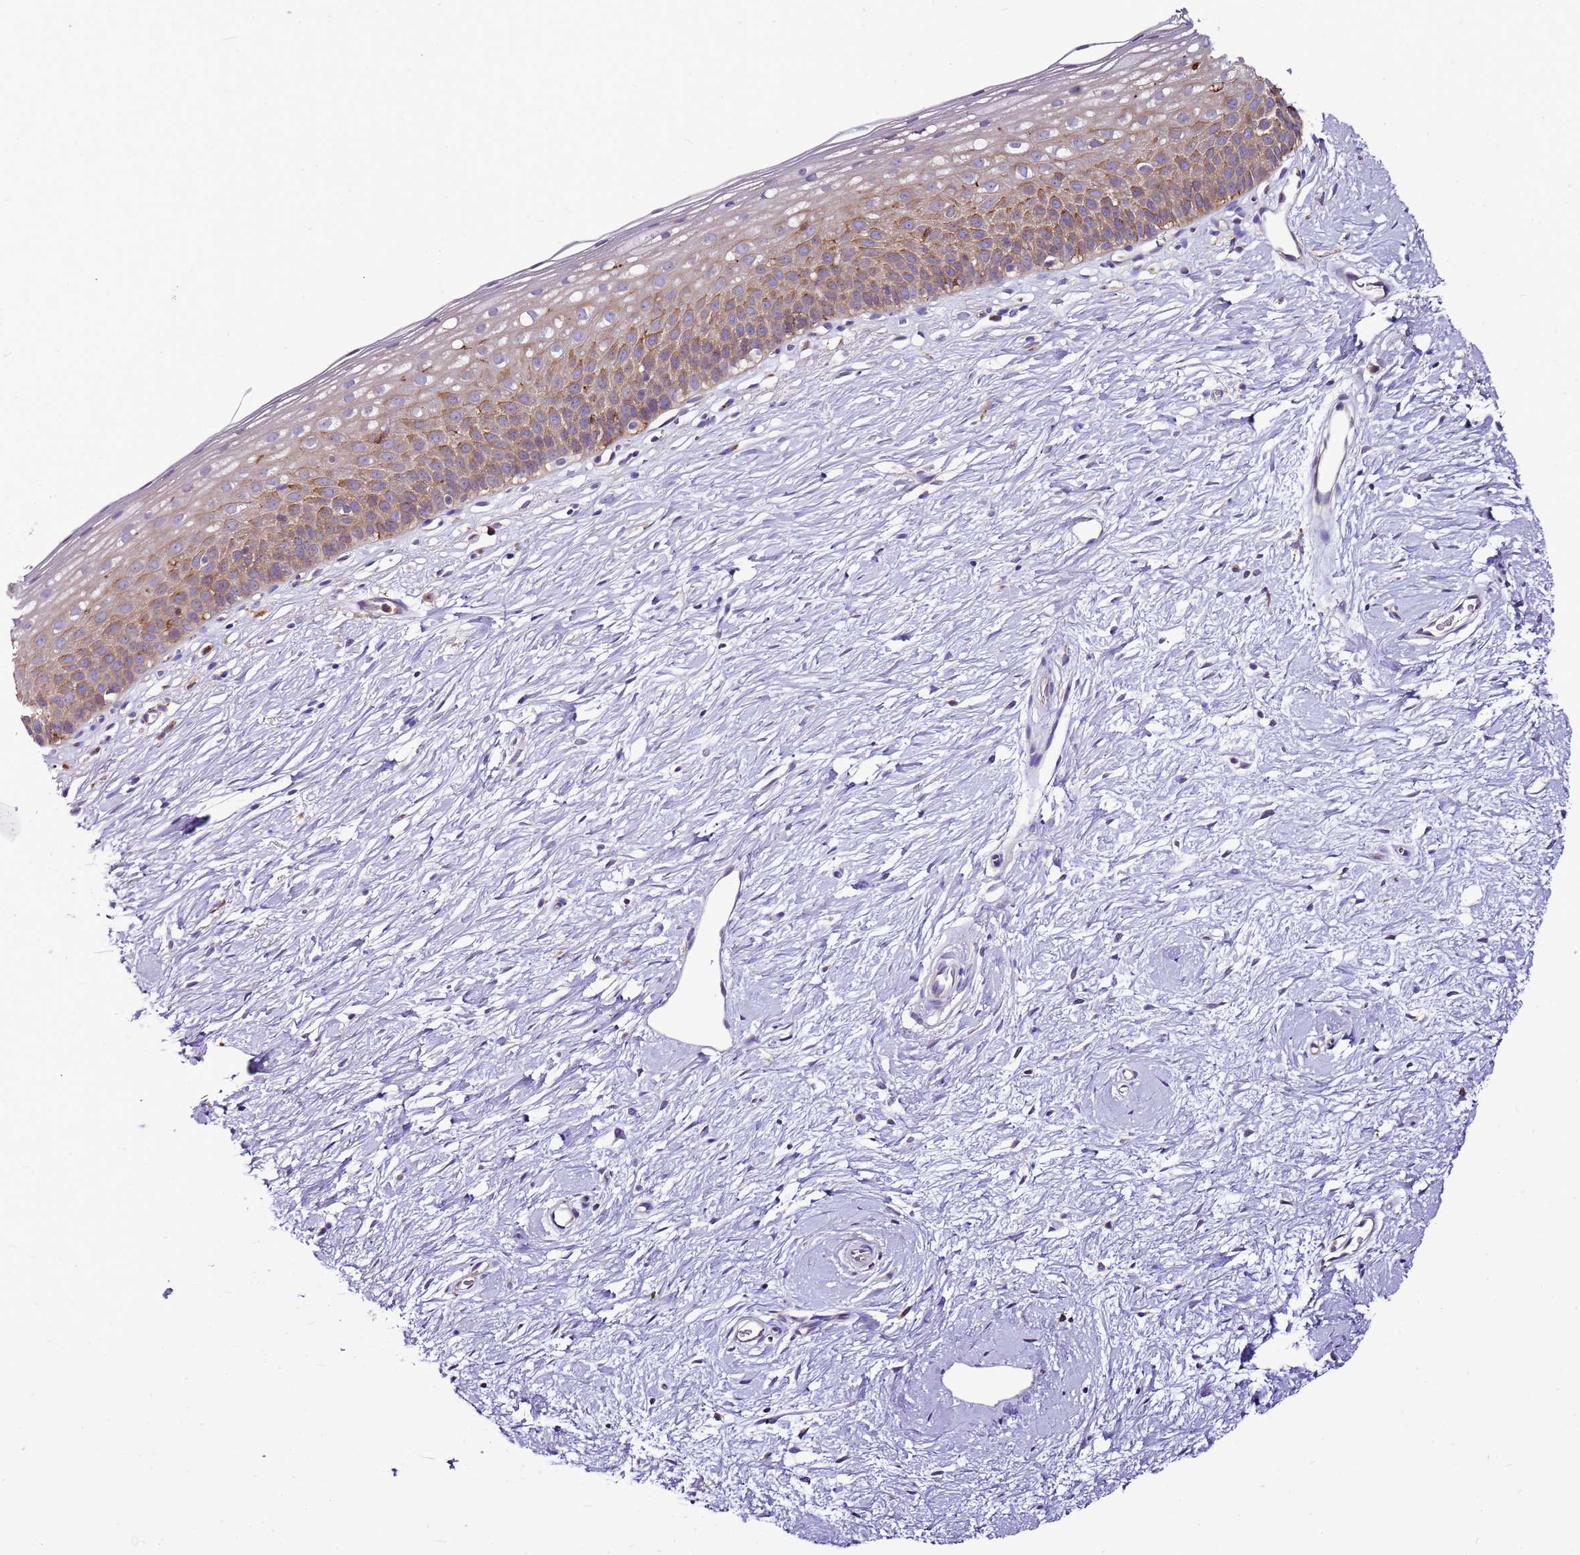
{"staining": {"intensity": "moderate", "quantity": ">75%", "location": "cytoplasmic/membranous"}, "tissue": "cervix", "cell_type": "Glandular cells", "image_type": "normal", "snomed": [{"axis": "morphology", "description": "Normal tissue, NOS"}, {"axis": "topography", "description": "Cervix"}], "caption": "Brown immunohistochemical staining in unremarkable human cervix demonstrates moderate cytoplasmic/membranous expression in approximately >75% of glandular cells.", "gene": "ATXN2L", "patient": {"sex": "female", "age": 57}}